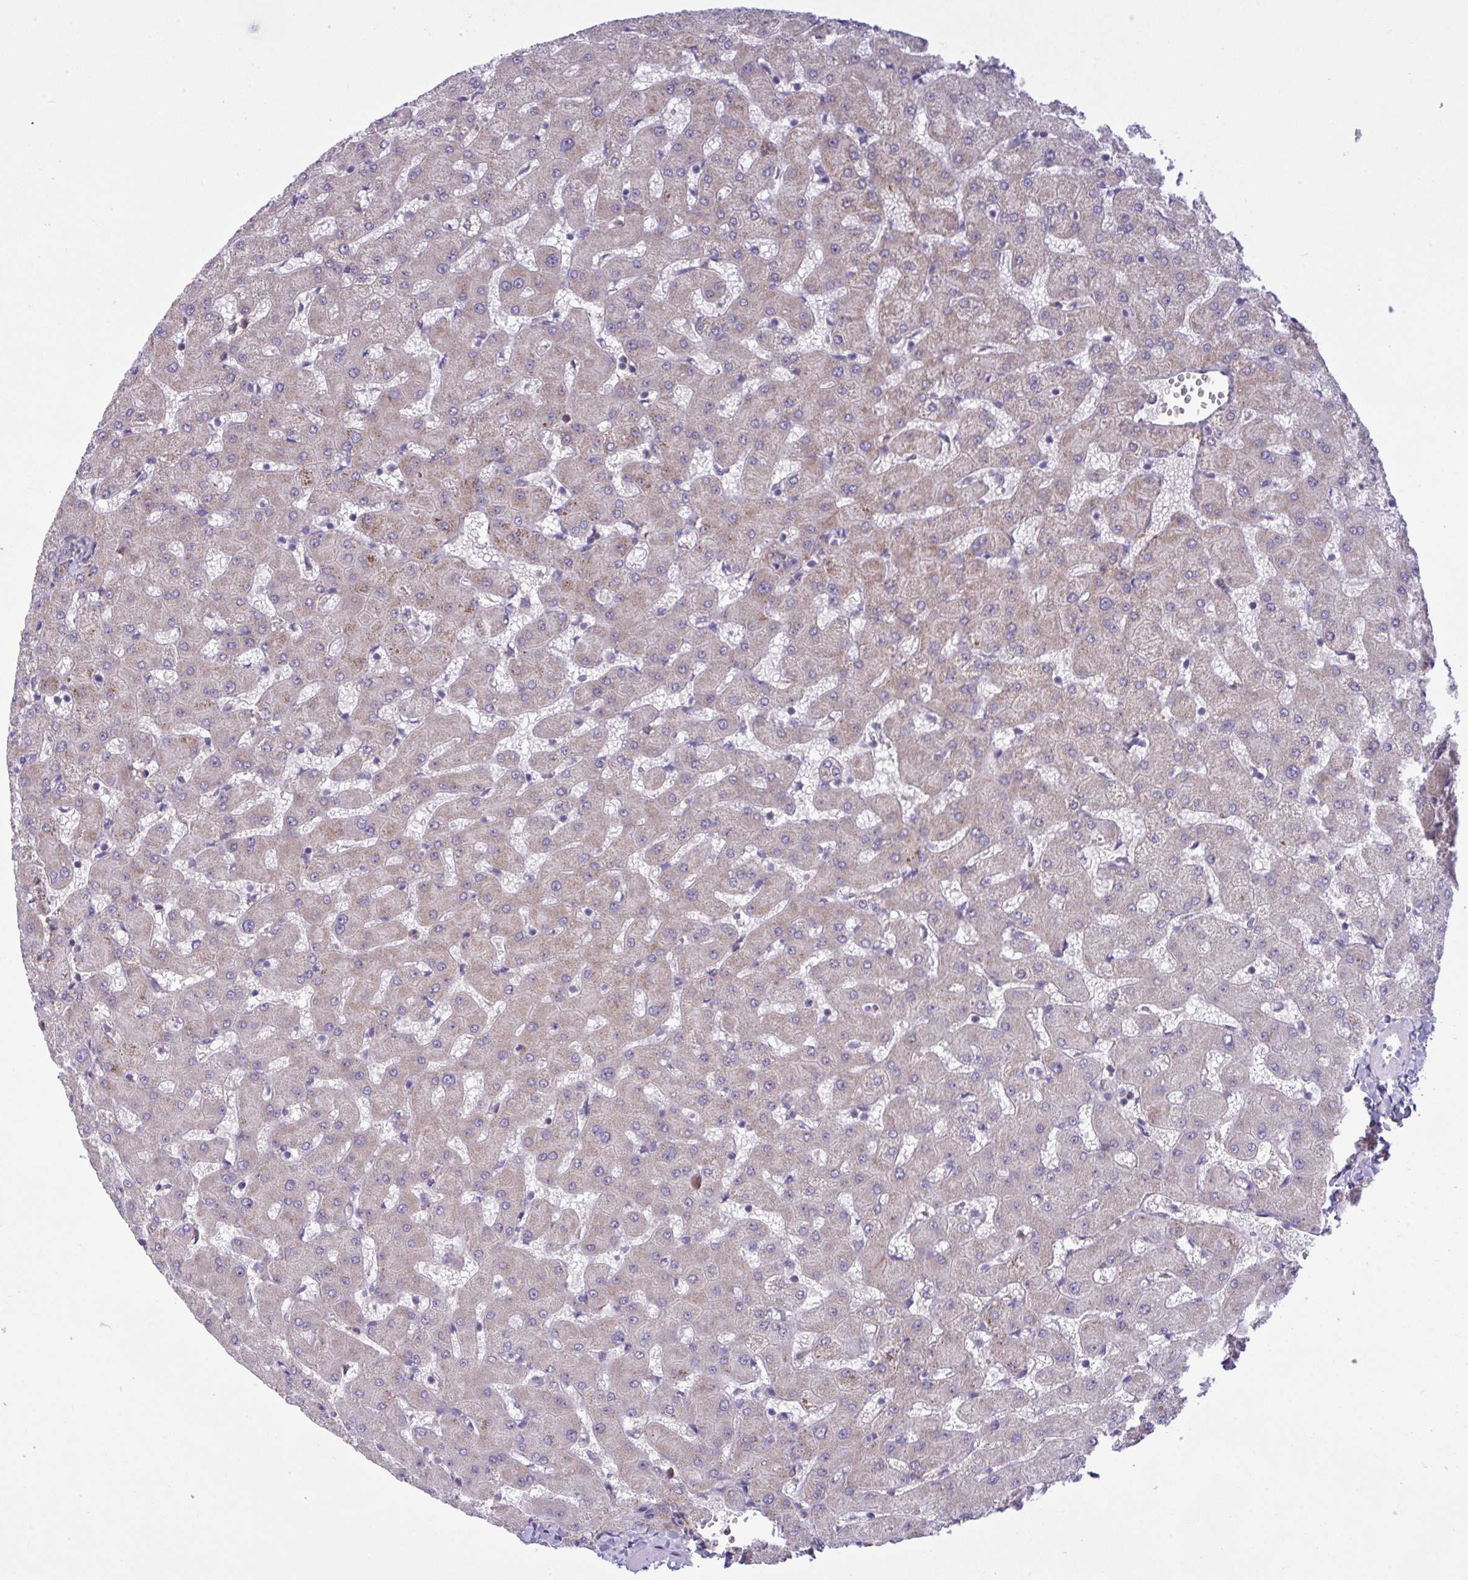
{"staining": {"intensity": "weak", "quantity": ">75%", "location": "cytoplasmic/membranous"}, "tissue": "liver", "cell_type": "Cholangiocytes", "image_type": "normal", "snomed": [{"axis": "morphology", "description": "Normal tissue, NOS"}, {"axis": "topography", "description": "Liver"}], "caption": "IHC micrograph of unremarkable human liver stained for a protein (brown), which exhibits low levels of weak cytoplasmic/membranous positivity in about >75% of cholangiocytes.", "gene": "CD101", "patient": {"sex": "female", "age": 63}}